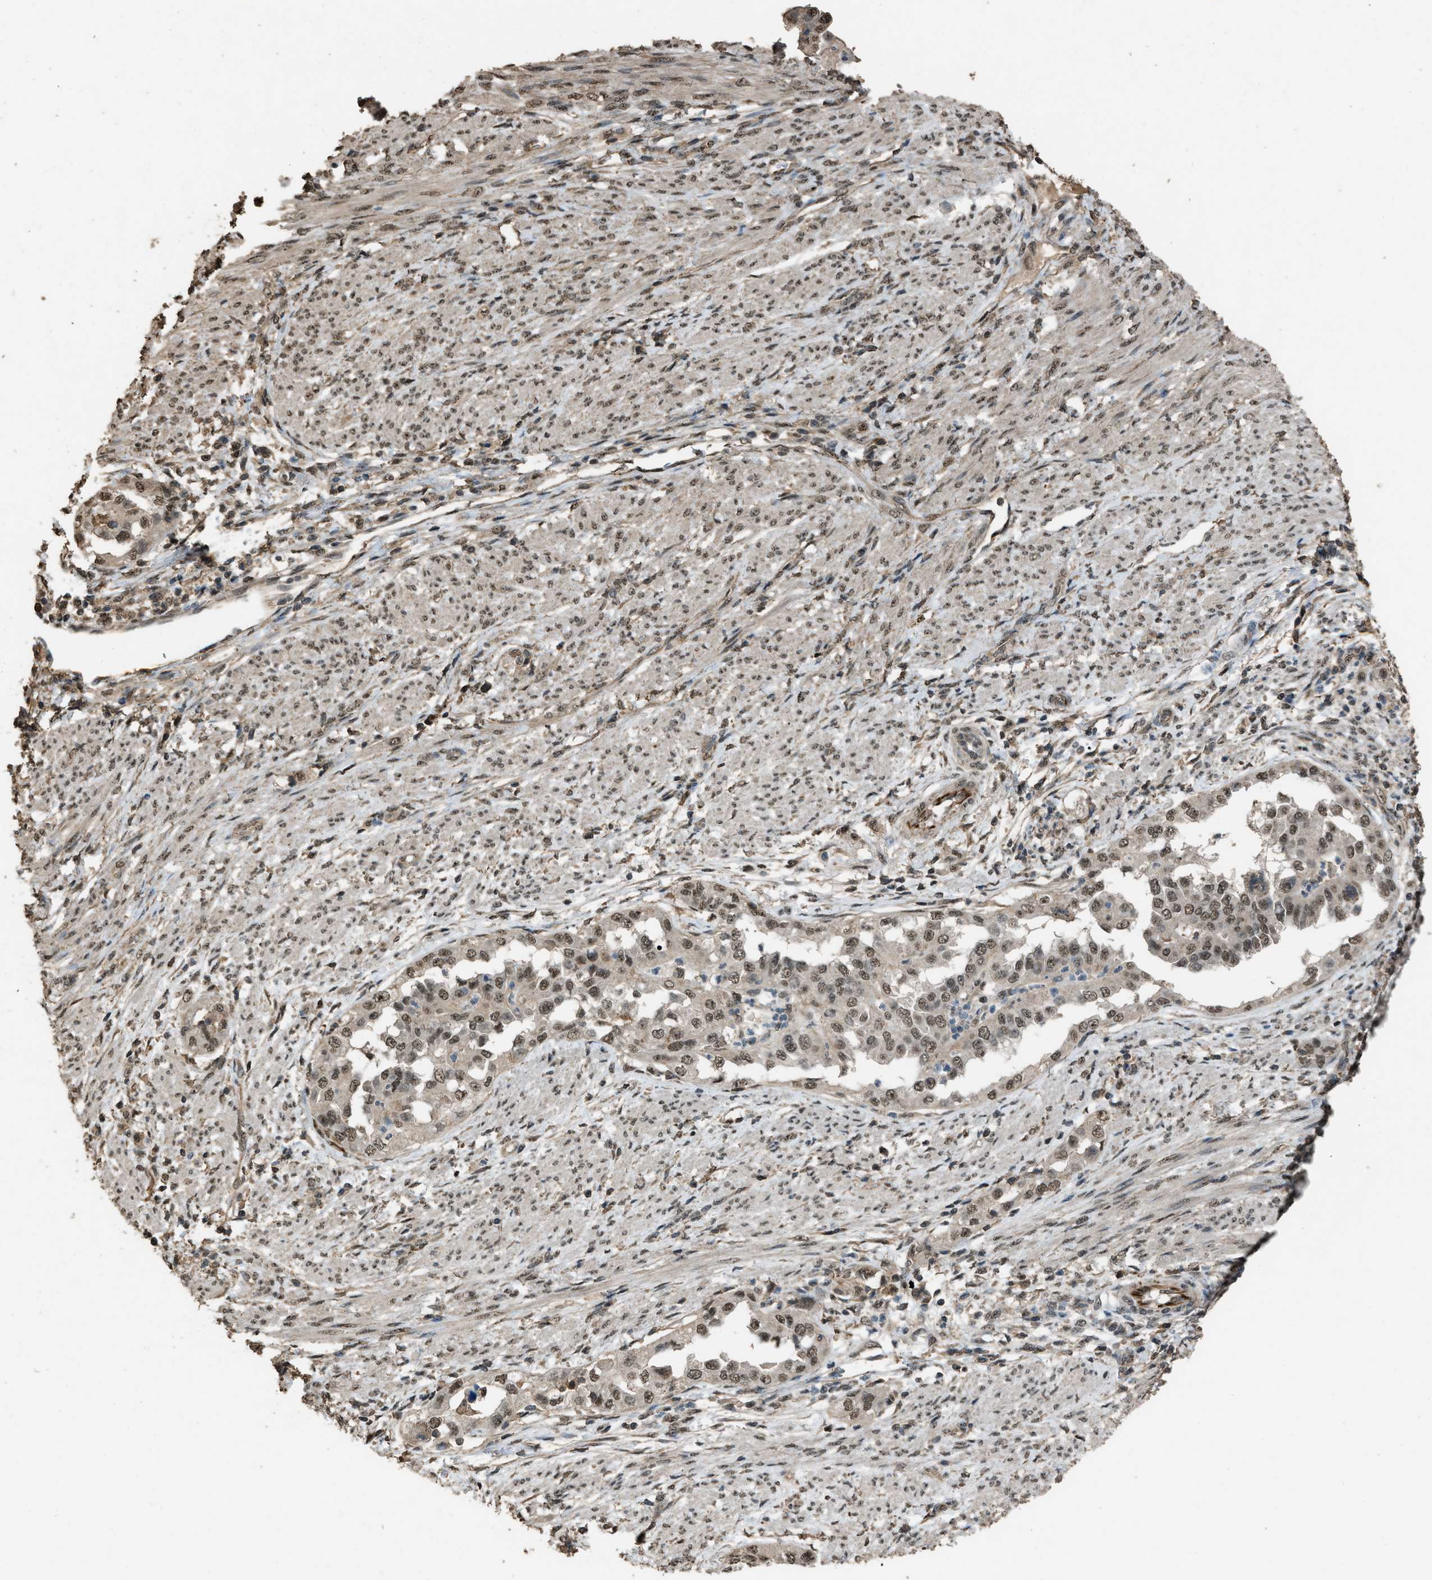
{"staining": {"intensity": "moderate", "quantity": ">75%", "location": "nuclear"}, "tissue": "endometrial cancer", "cell_type": "Tumor cells", "image_type": "cancer", "snomed": [{"axis": "morphology", "description": "Adenocarcinoma, NOS"}, {"axis": "topography", "description": "Endometrium"}], "caption": "Human endometrial cancer (adenocarcinoma) stained with a protein marker reveals moderate staining in tumor cells.", "gene": "SERTAD2", "patient": {"sex": "female", "age": 85}}